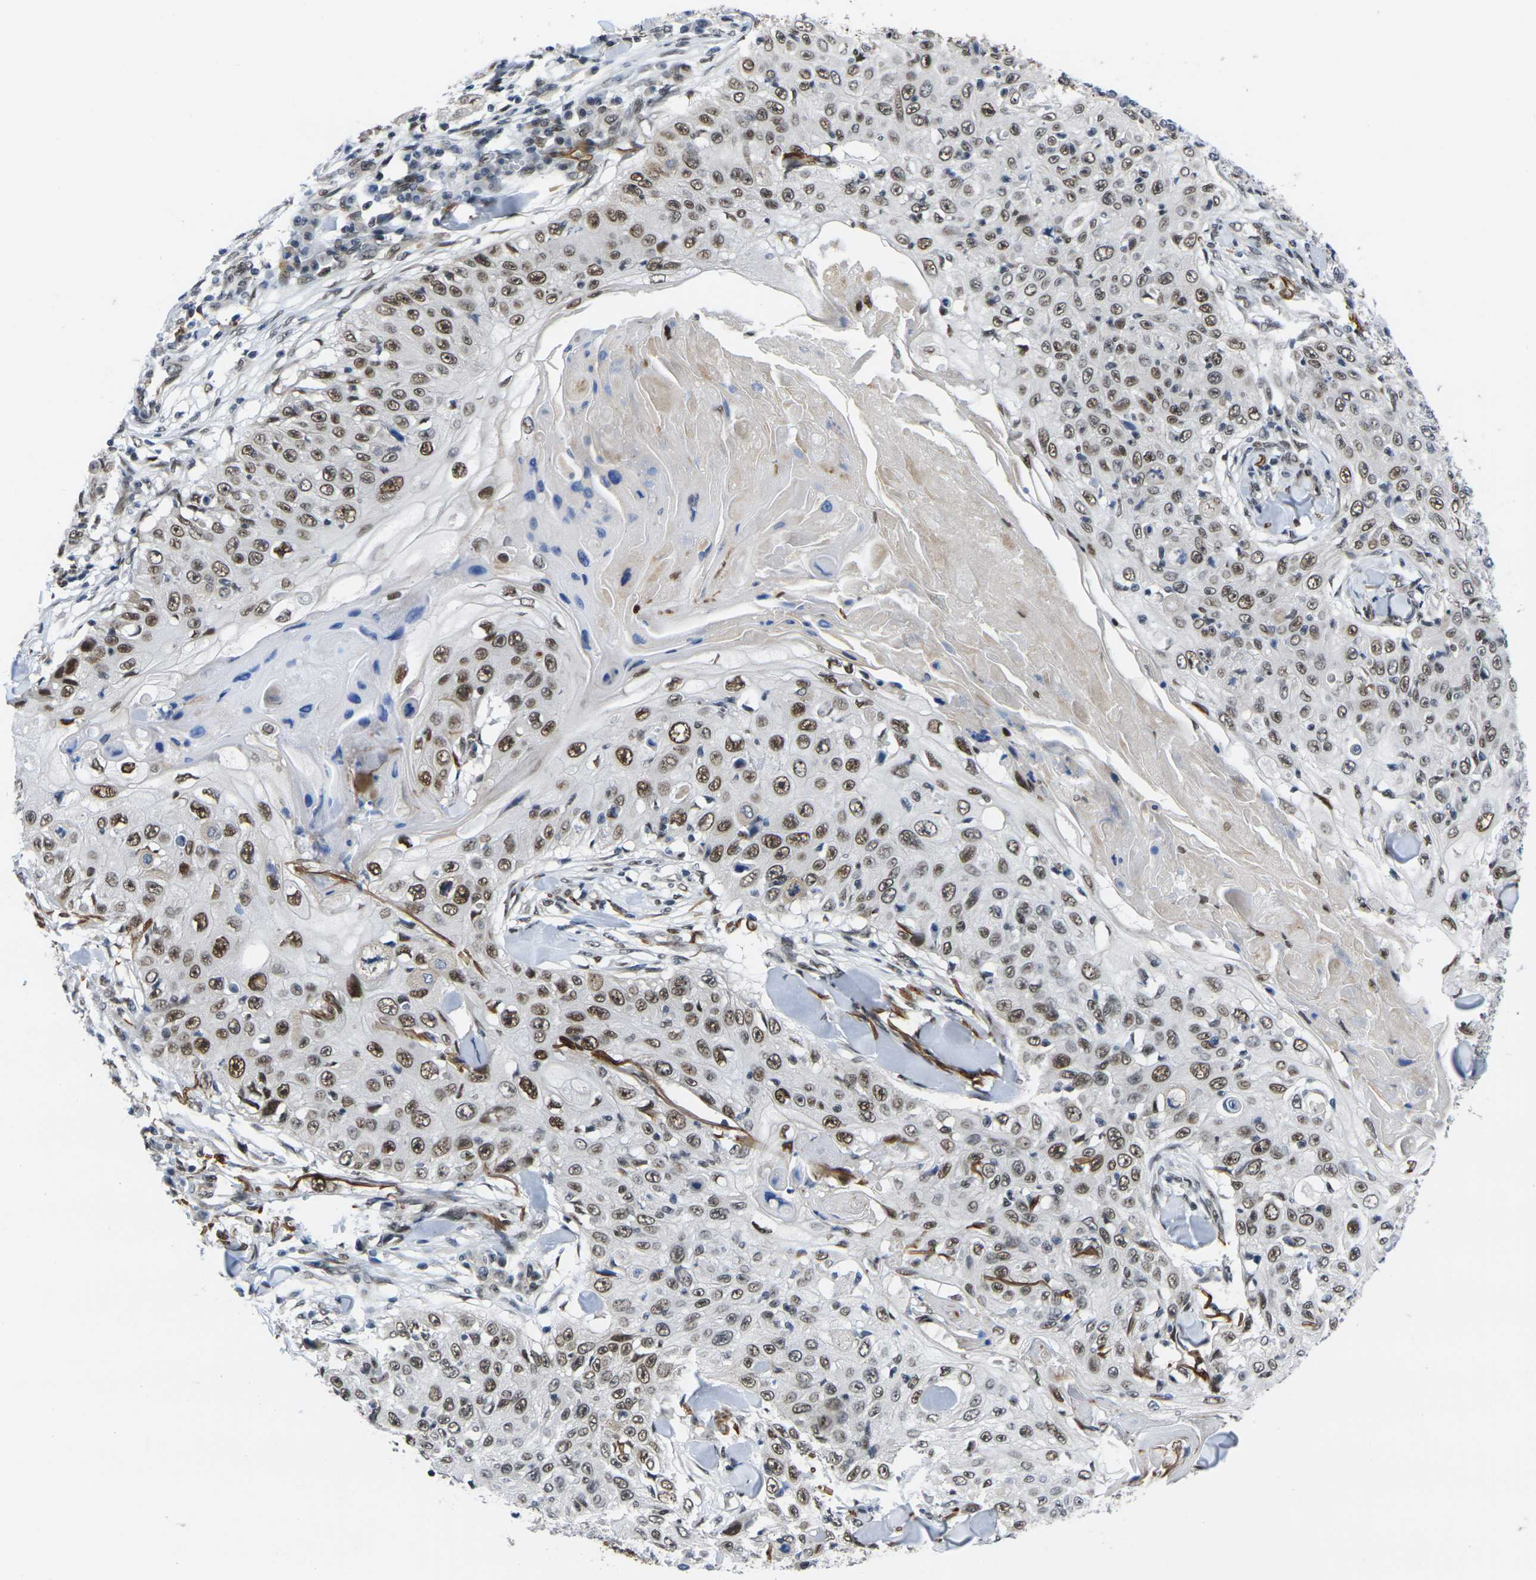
{"staining": {"intensity": "moderate", "quantity": ">75%", "location": "nuclear"}, "tissue": "skin cancer", "cell_type": "Tumor cells", "image_type": "cancer", "snomed": [{"axis": "morphology", "description": "Squamous cell carcinoma, NOS"}, {"axis": "topography", "description": "Skin"}], "caption": "Squamous cell carcinoma (skin) stained for a protein (brown) reveals moderate nuclear positive expression in approximately >75% of tumor cells.", "gene": "RBM7", "patient": {"sex": "male", "age": 86}}